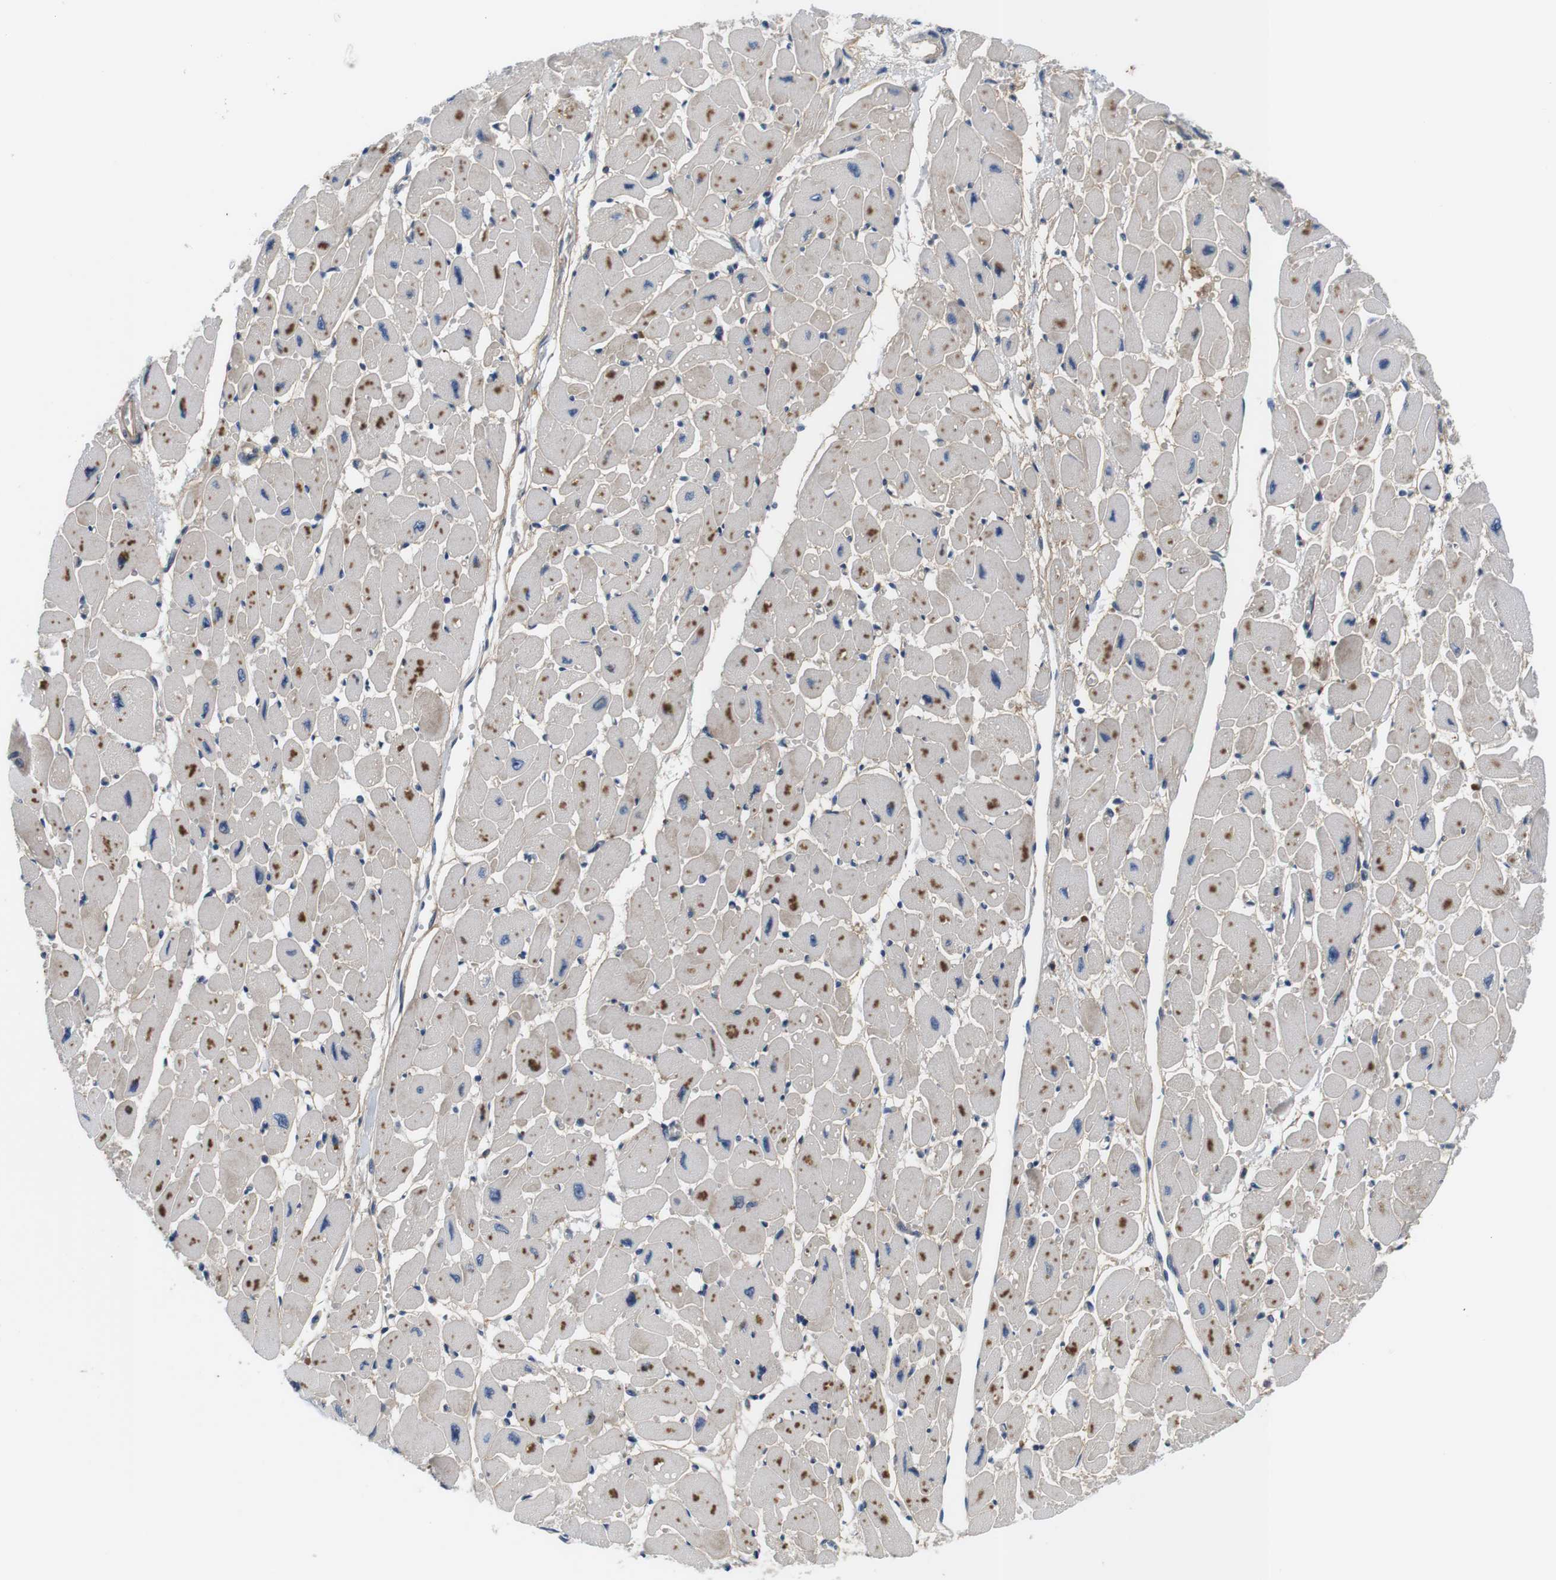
{"staining": {"intensity": "moderate", "quantity": "<25%", "location": "cytoplasmic/membranous"}, "tissue": "heart muscle", "cell_type": "Cardiomyocytes", "image_type": "normal", "snomed": [{"axis": "morphology", "description": "Normal tissue, NOS"}, {"axis": "topography", "description": "Heart"}], "caption": "The immunohistochemical stain labels moderate cytoplasmic/membranous positivity in cardiomyocytes of unremarkable heart muscle.", "gene": "SLC30A1", "patient": {"sex": "female", "age": 54}}